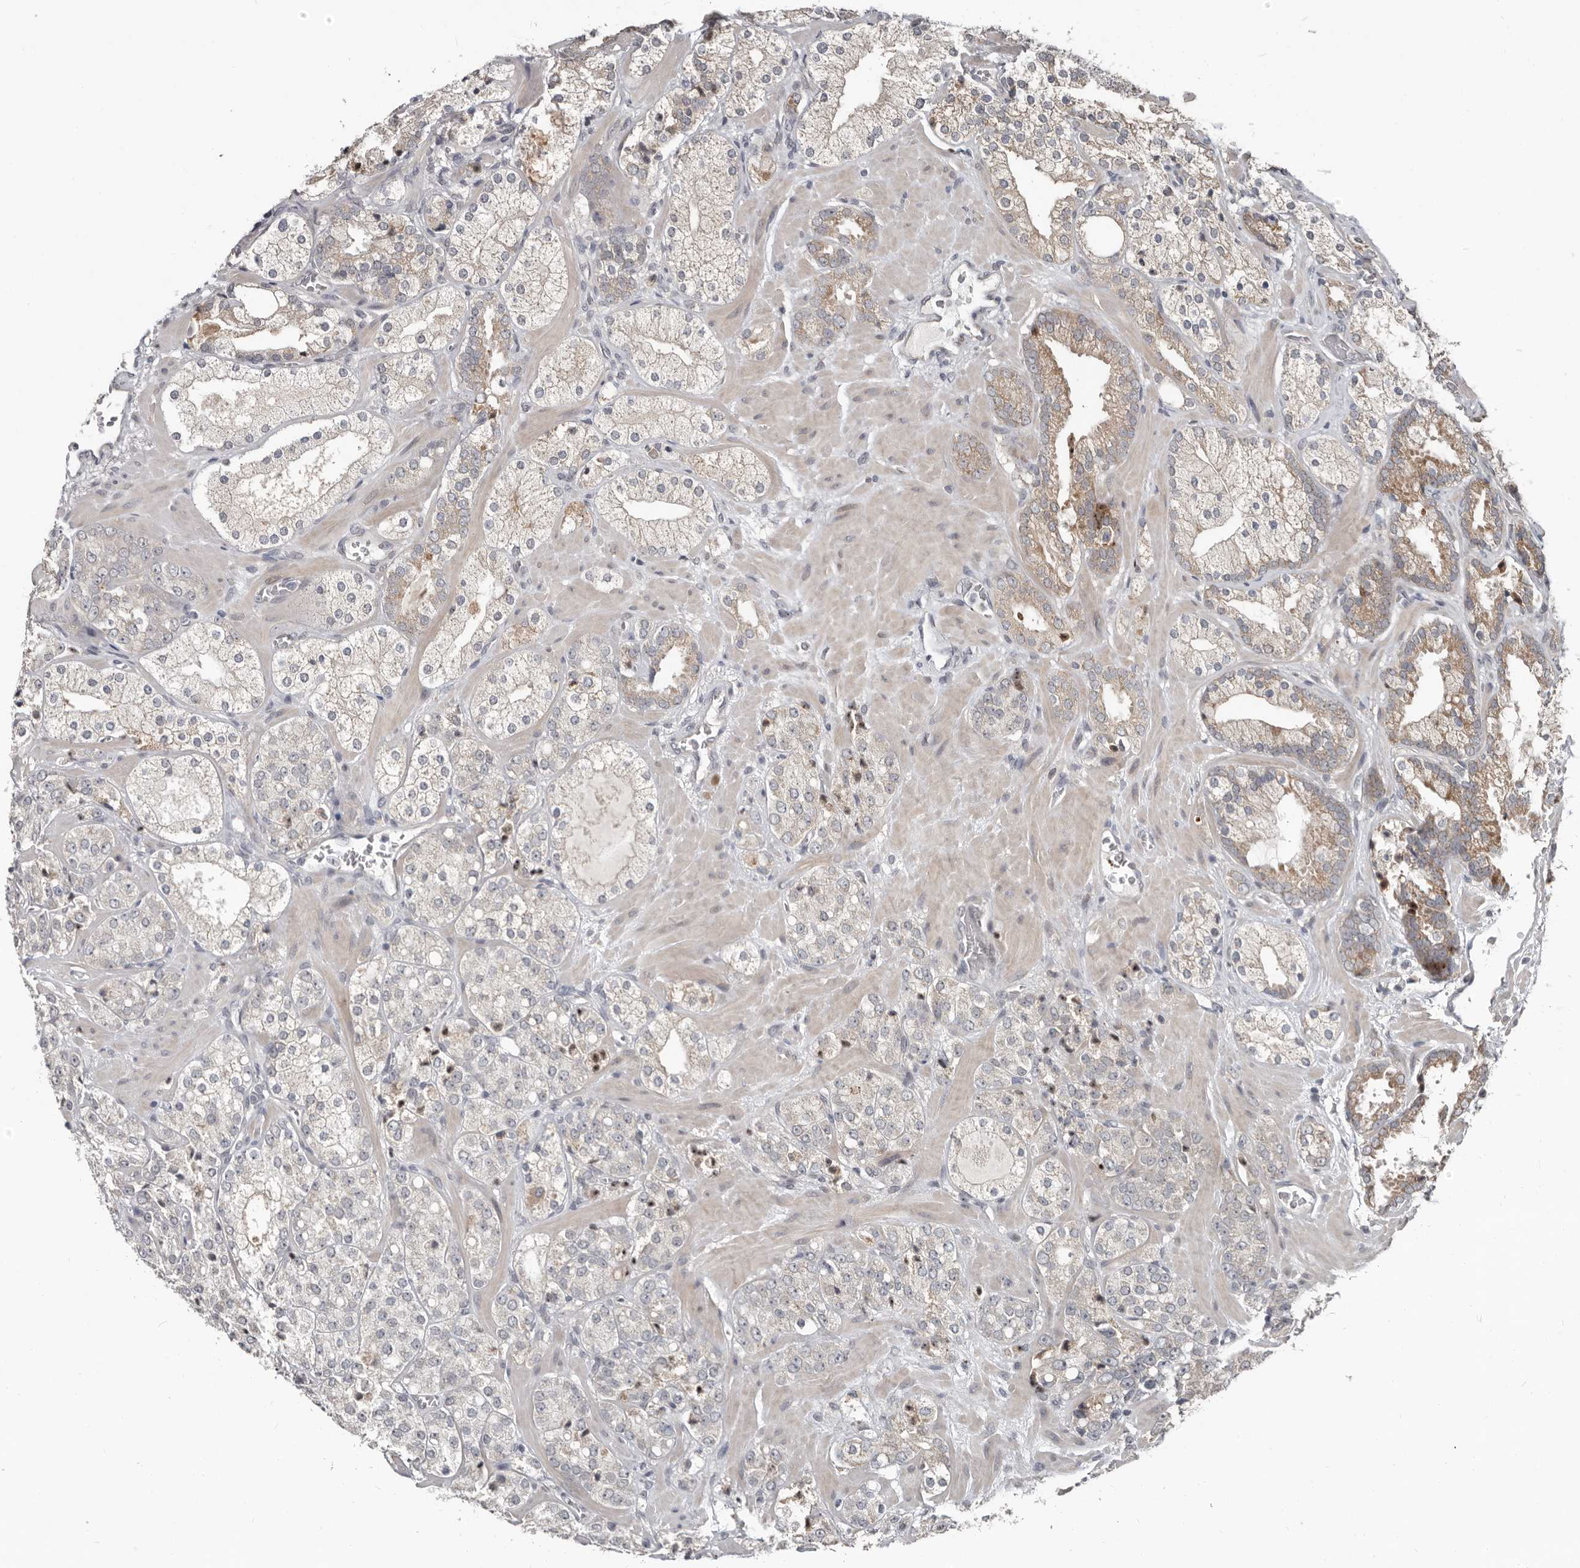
{"staining": {"intensity": "negative", "quantity": "none", "location": "none"}, "tissue": "prostate cancer", "cell_type": "Tumor cells", "image_type": "cancer", "snomed": [{"axis": "morphology", "description": "Adenocarcinoma, High grade"}, {"axis": "topography", "description": "Prostate"}], "caption": "DAB immunohistochemical staining of prostate cancer (adenocarcinoma (high-grade)) shows no significant staining in tumor cells.", "gene": "APOL6", "patient": {"sex": "male", "age": 64}}